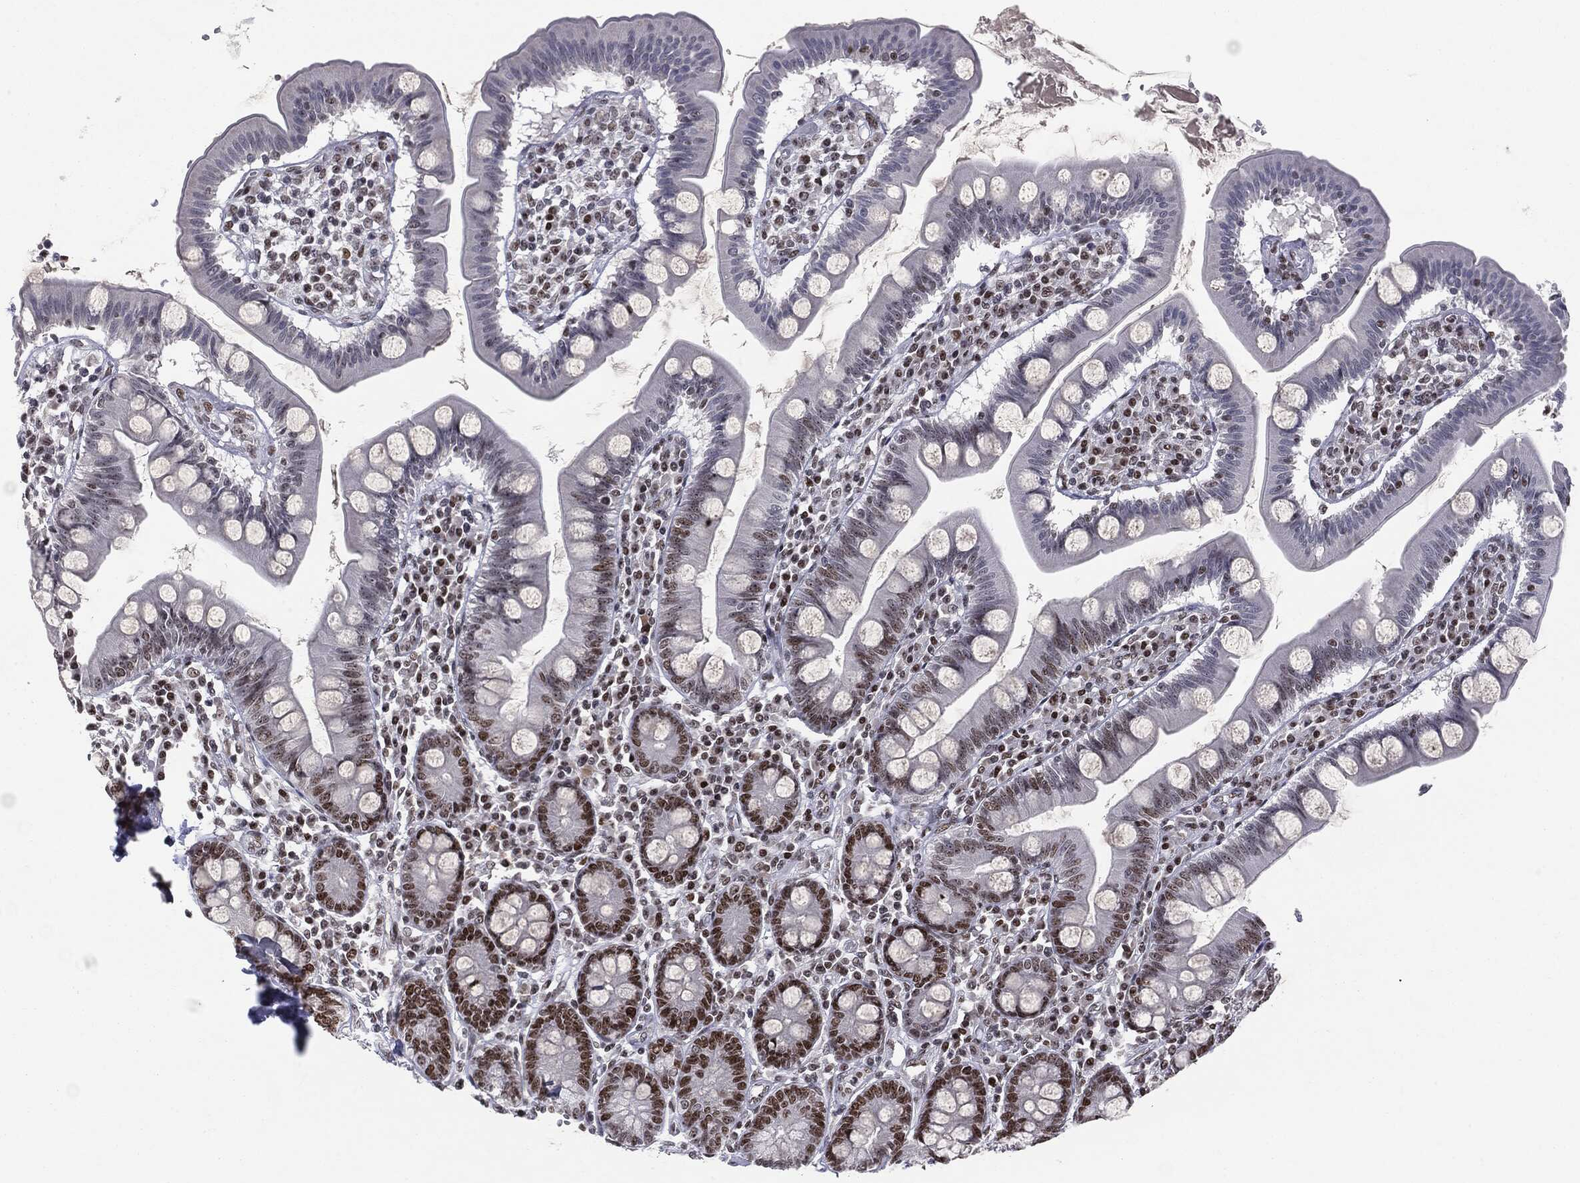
{"staining": {"intensity": "strong", "quantity": "25%-75%", "location": "nuclear"}, "tissue": "small intestine", "cell_type": "Glandular cells", "image_type": "normal", "snomed": [{"axis": "morphology", "description": "Normal tissue, NOS"}, {"axis": "topography", "description": "Small intestine"}], "caption": "The micrograph exhibits immunohistochemical staining of unremarkable small intestine. There is strong nuclear positivity is present in approximately 25%-75% of glandular cells.", "gene": "MDC1", "patient": {"sex": "male", "age": 88}}